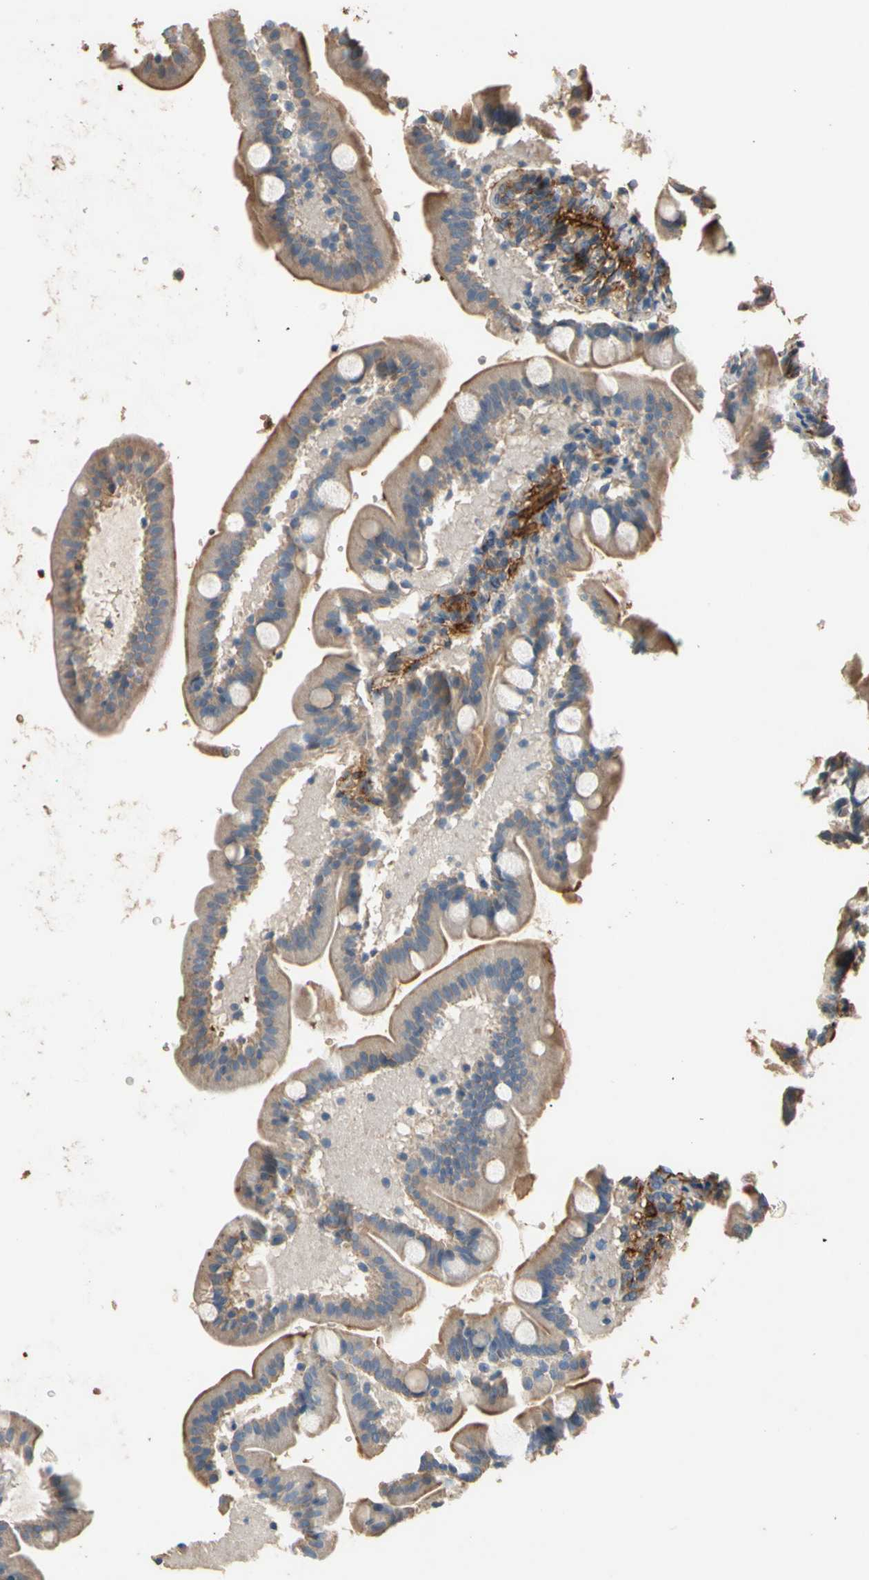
{"staining": {"intensity": "moderate", "quantity": ">75%", "location": "cytoplasmic/membranous"}, "tissue": "duodenum", "cell_type": "Glandular cells", "image_type": "normal", "snomed": [{"axis": "morphology", "description": "Normal tissue, NOS"}, {"axis": "topography", "description": "Duodenum"}], "caption": "Glandular cells demonstrate medium levels of moderate cytoplasmic/membranous expression in approximately >75% of cells in benign human duodenum.", "gene": "SUSD2", "patient": {"sex": "male", "age": 54}}